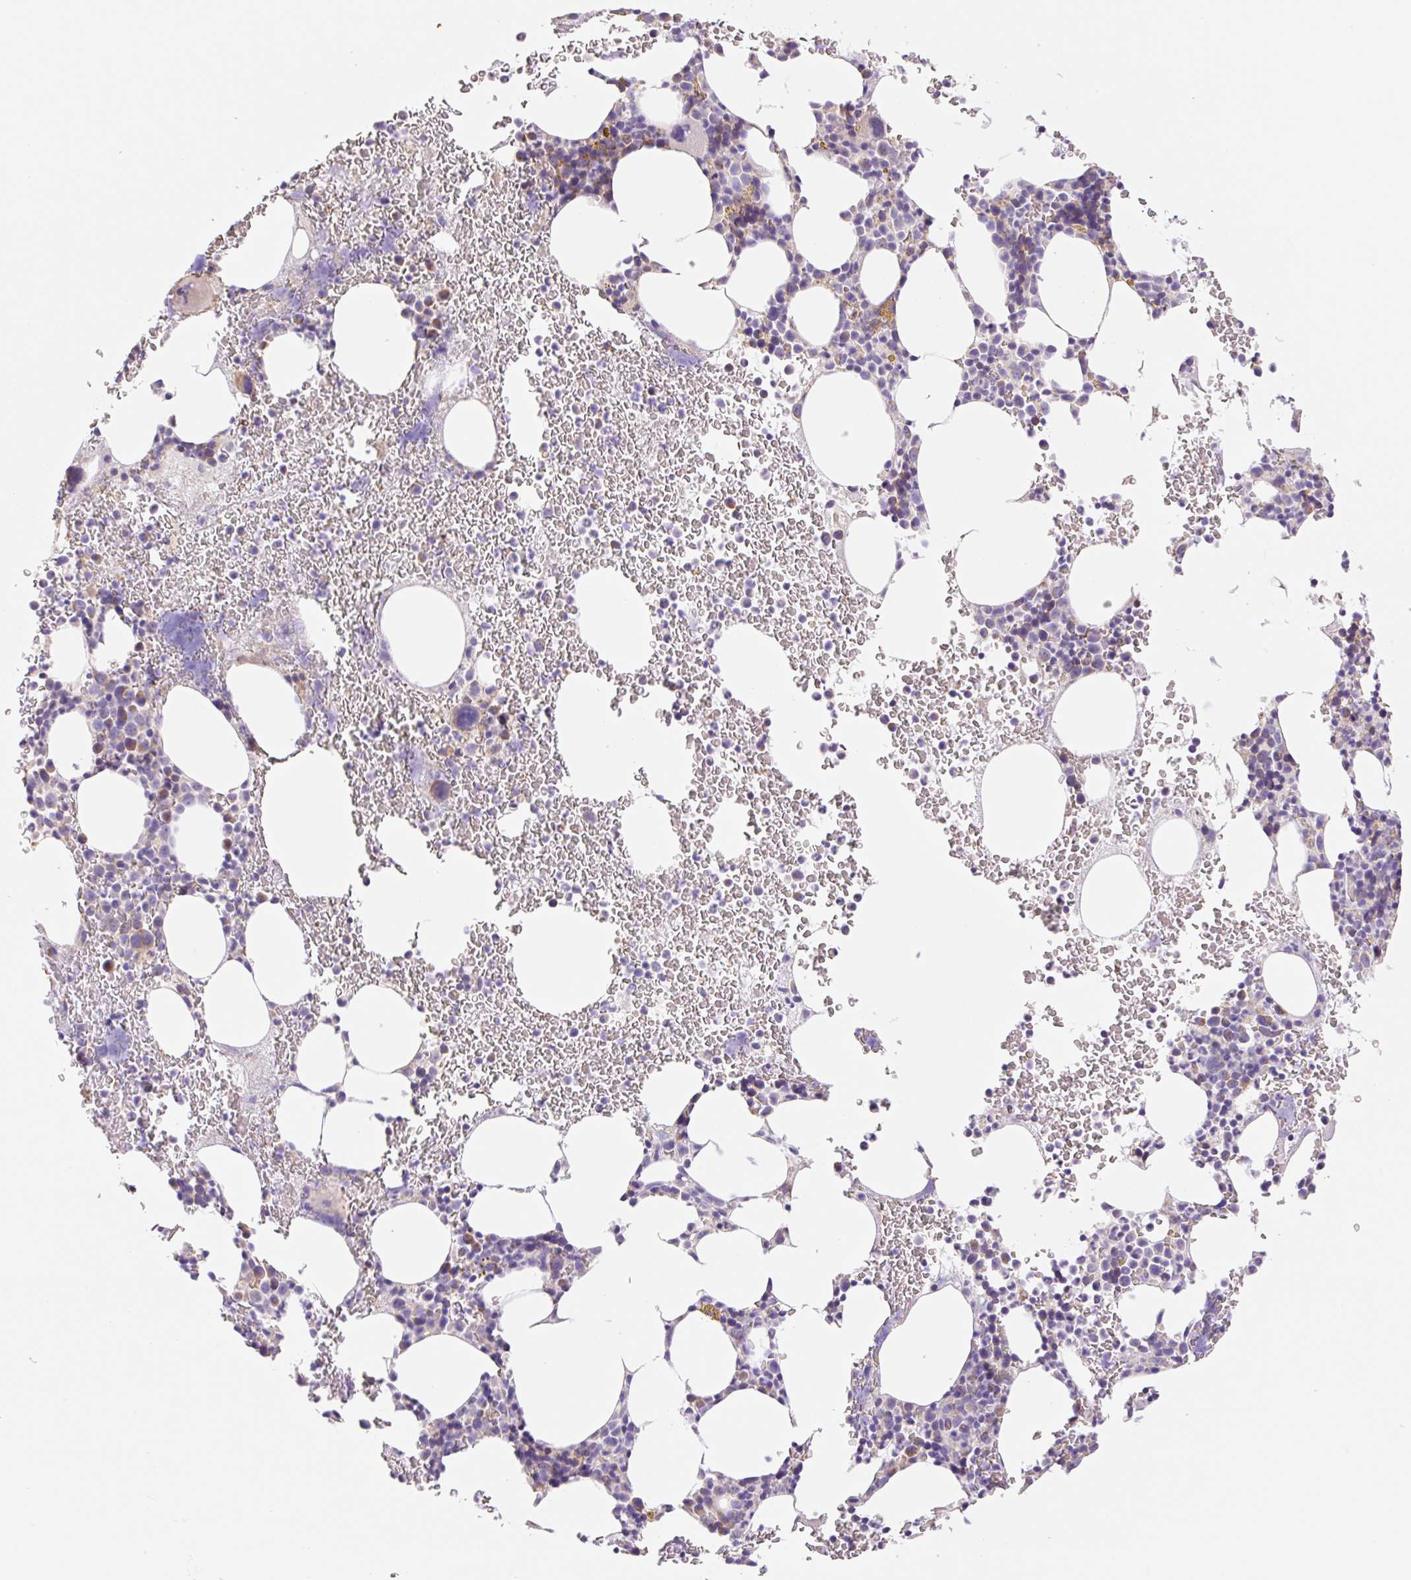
{"staining": {"intensity": "moderate", "quantity": "<25%", "location": "cytoplasmic/membranous"}, "tissue": "bone marrow", "cell_type": "Hematopoietic cells", "image_type": "normal", "snomed": [{"axis": "morphology", "description": "Normal tissue, NOS"}, {"axis": "topography", "description": "Bone marrow"}], "caption": "Protein expression analysis of normal human bone marrow reveals moderate cytoplasmic/membranous positivity in approximately <25% of hematopoietic cells. (Stains: DAB (3,3'-diaminobenzidine) in brown, nuclei in blue, Microscopy: brightfield microscopy at high magnification).", "gene": "COPZ2", "patient": {"sex": "male", "age": 62}}